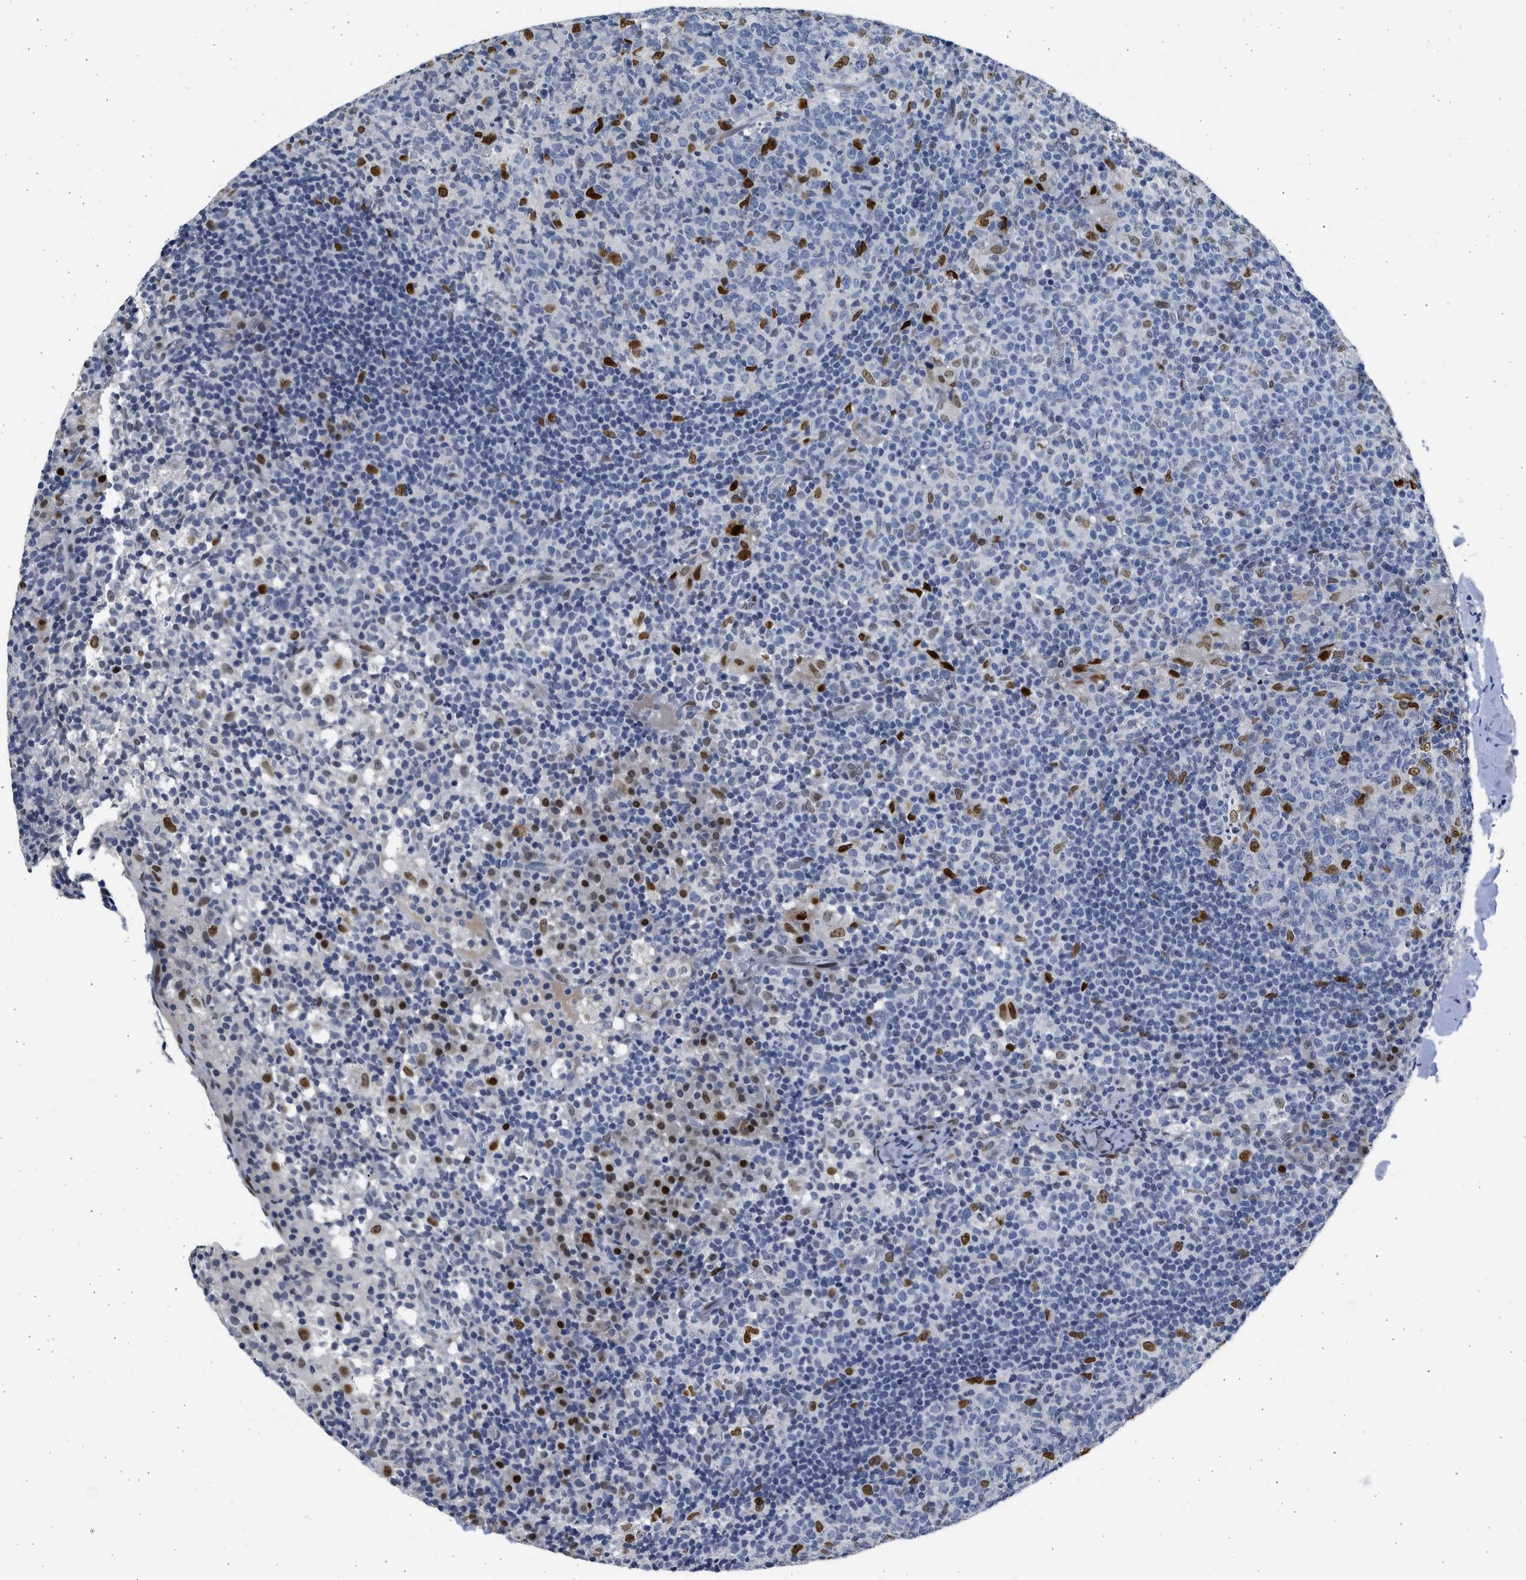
{"staining": {"intensity": "moderate", "quantity": "25%-75%", "location": "nuclear"}, "tissue": "lymph node", "cell_type": "Germinal center cells", "image_type": "normal", "snomed": [{"axis": "morphology", "description": "Normal tissue, NOS"}, {"axis": "morphology", "description": "Inflammation, NOS"}, {"axis": "topography", "description": "Lymph node"}], "caption": "Protein staining displays moderate nuclear expression in about 25%-75% of germinal center cells in benign lymph node. (DAB (3,3'-diaminobenzidine) = brown stain, brightfield microscopy at high magnification).", "gene": "HMGN3", "patient": {"sex": "male", "age": 55}}